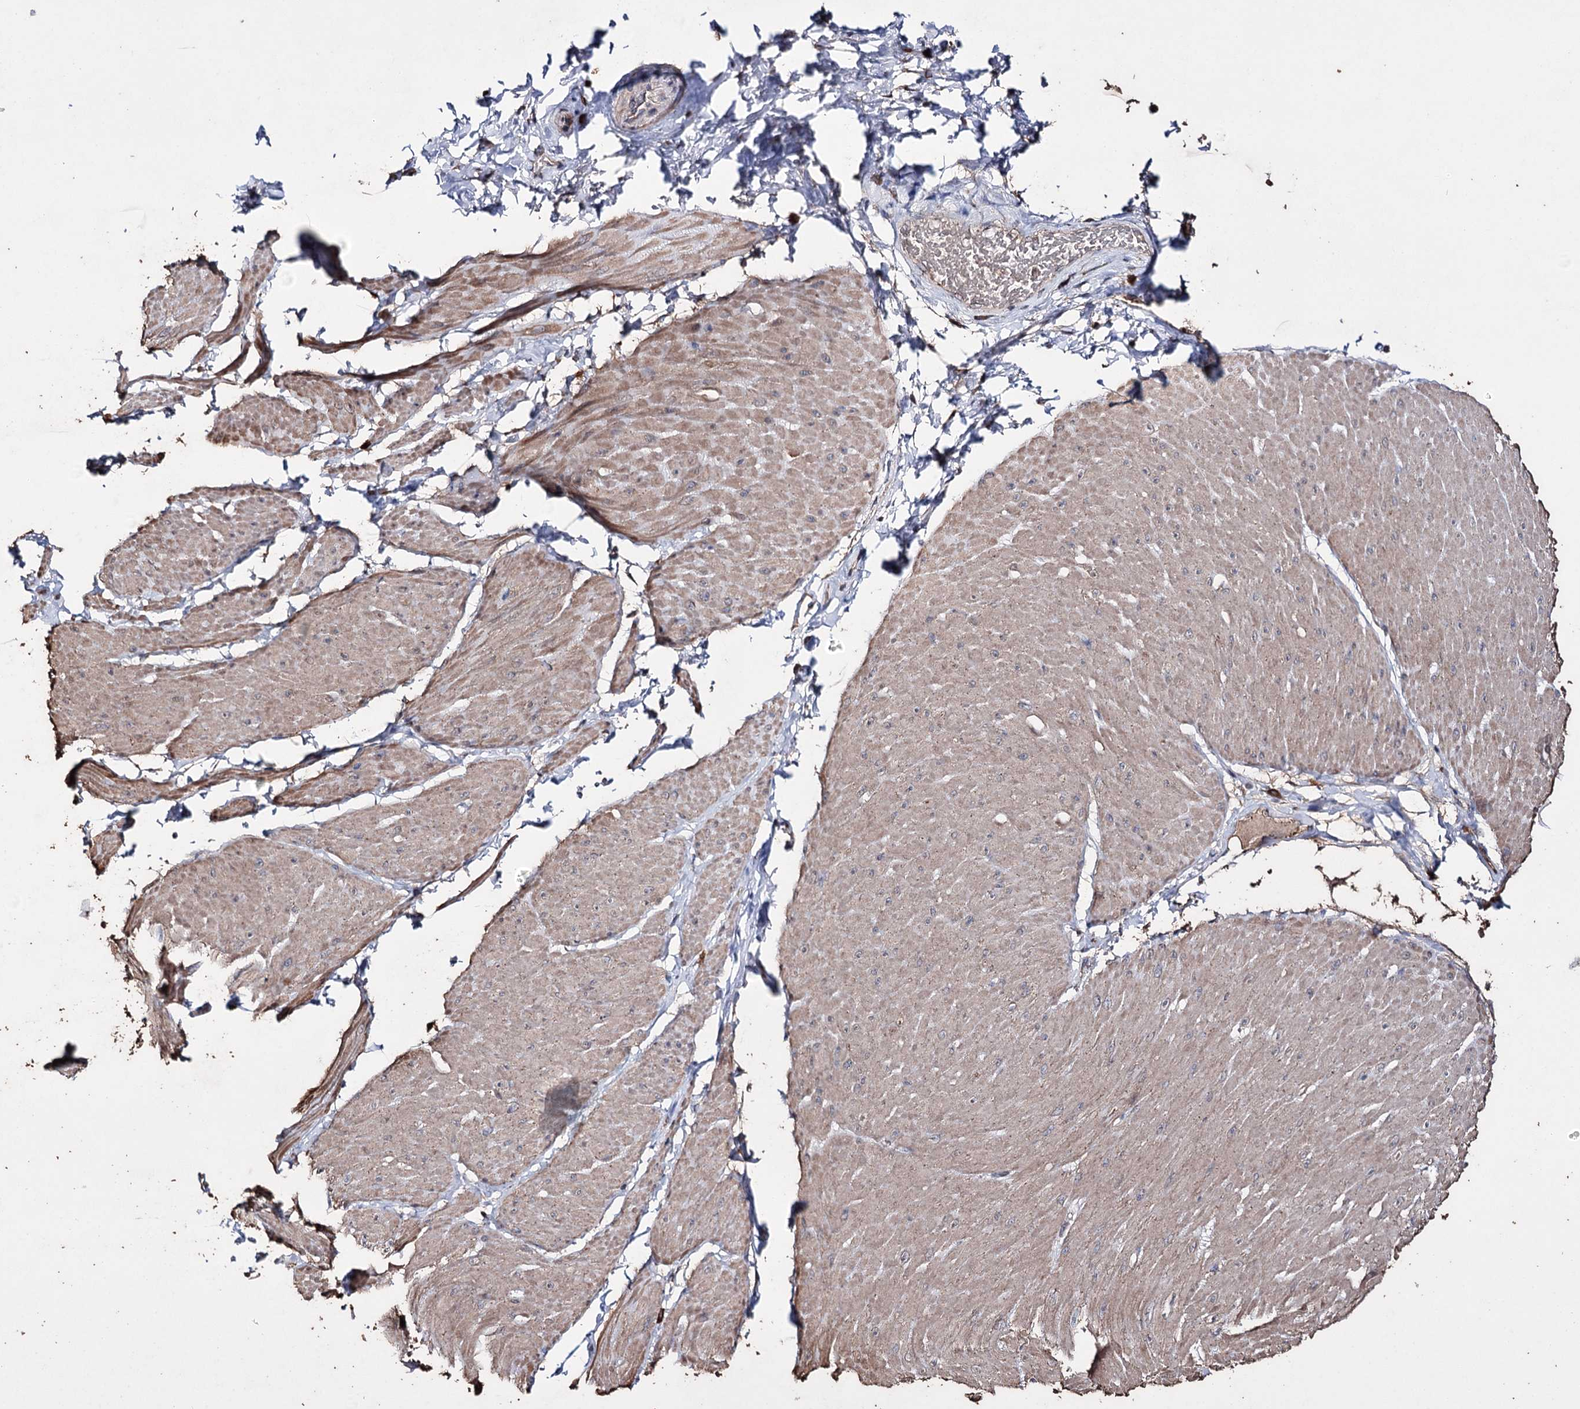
{"staining": {"intensity": "weak", "quantity": "25%-75%", "location": "cytoplasmic/membranous"}, "tissue": "smooth muscle", "cell_type": "Smooth muscle cells", "image_type": "normal", "snomed": [{"axis": "morphology", "description": "Urothelial carcinoma, High grade"}, {"axis": "topography", "description": "Urinary bladder"}], "caption": "About 25%-75% of smooth muscle cells in normal human smooth muscle reveal weak cytoplasmic/membranous protein expression as visualized by brown immunohistochemical staining.", "gene": "ZNF662", "patient": {"sex": "male", "age": 46}}